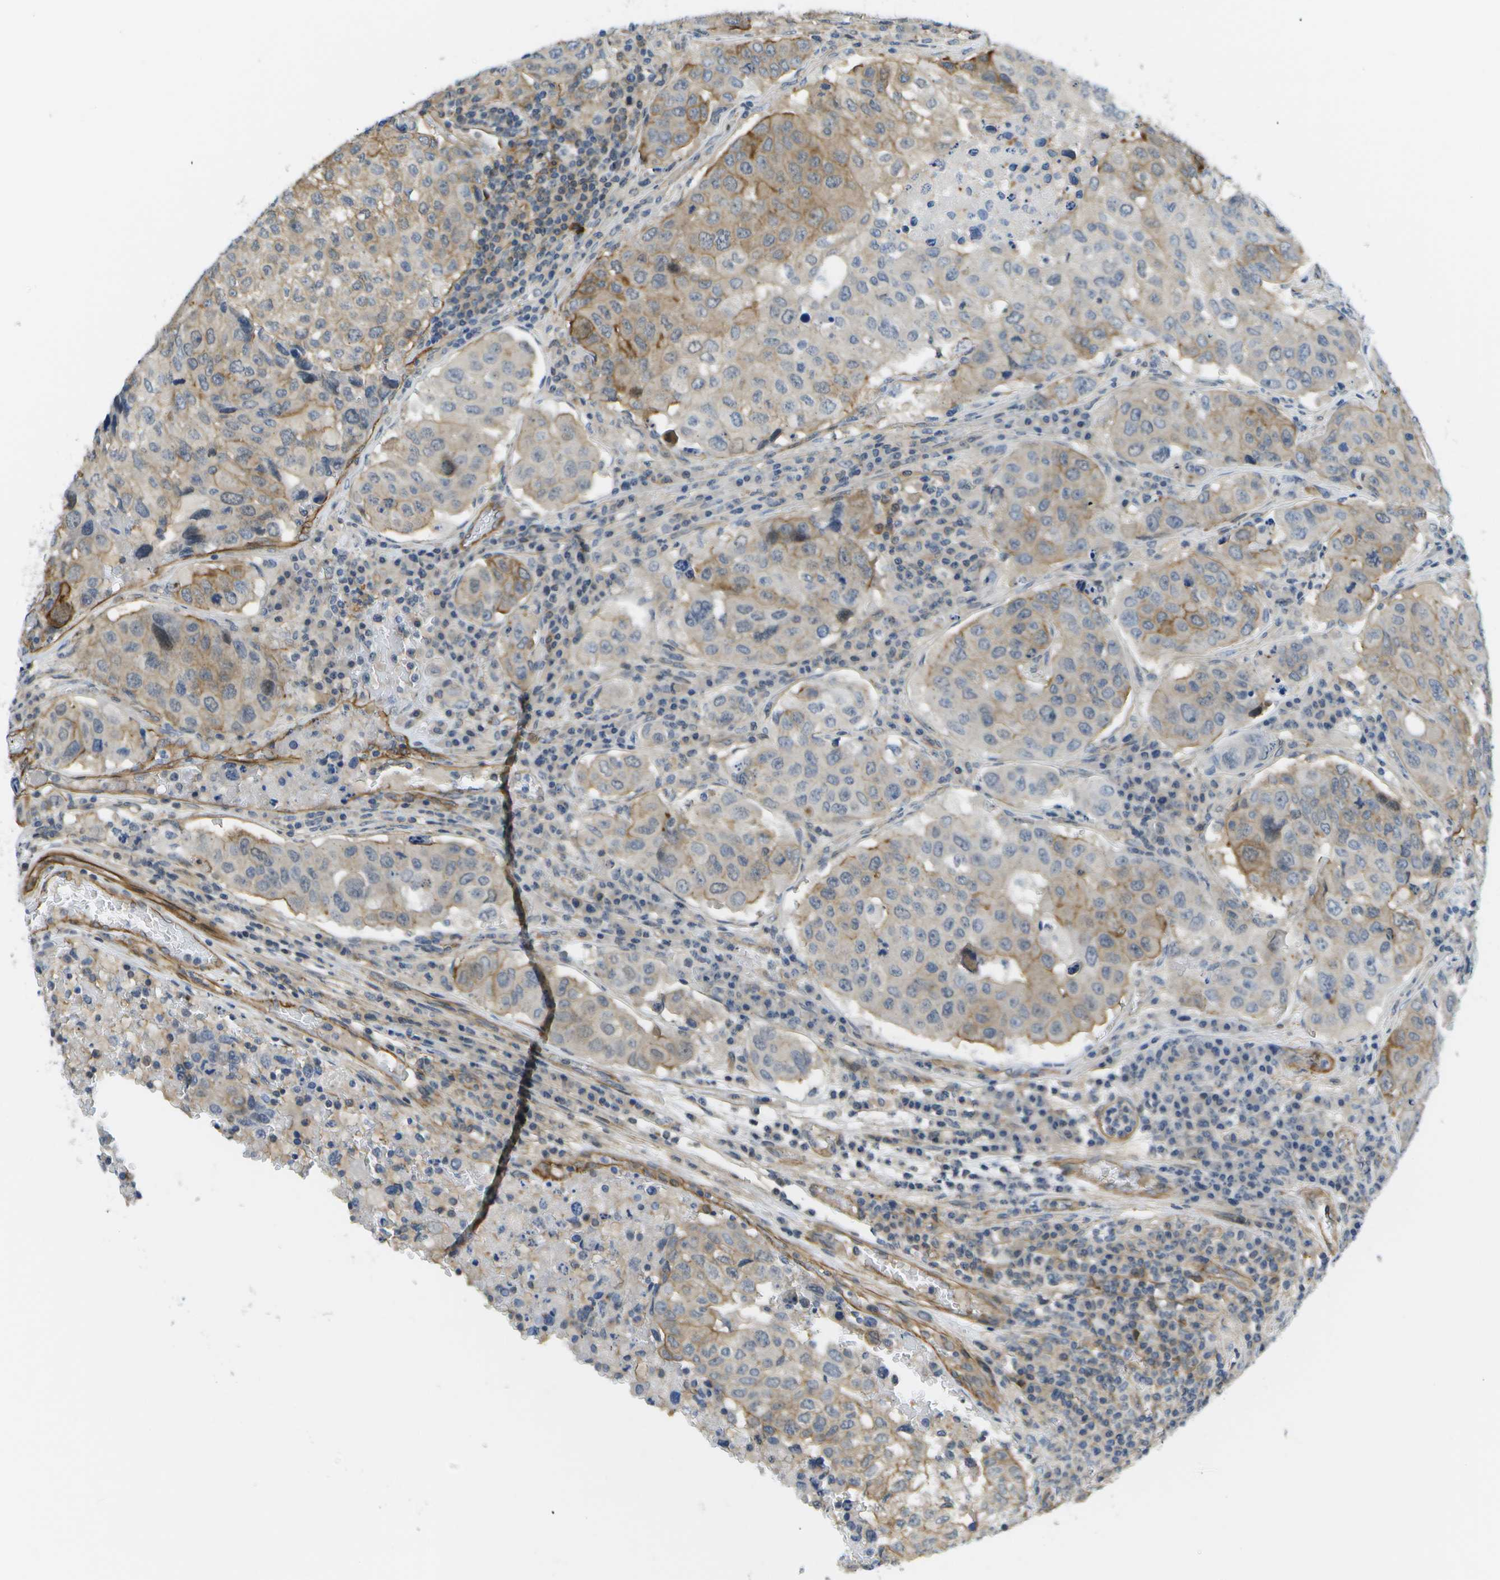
{"staining": {"intensity": "moderate", "quantity": "<25%", "location": "cytoplasmic/membranous"}, "tissue": "urothelial cancer", "cell_type": "Tumor cells", "image_type": "cancer", "snomed": [{"axis": "morphology", "description": "Urothelial carcinoma, High grade"}, {"axis": "topography", "description": "Lymph node"}, {"axis": "topography", "description": "Urinary bladder"}], "caption": "Immunohistochemical staining of human urothelial cancer reveals low levels of moderate cytoplasmic/membranous protein expression in approximately <25% of tumor cells.", "gene": "KIAA0040", "patient": {"sex": "male", "age": 51}}